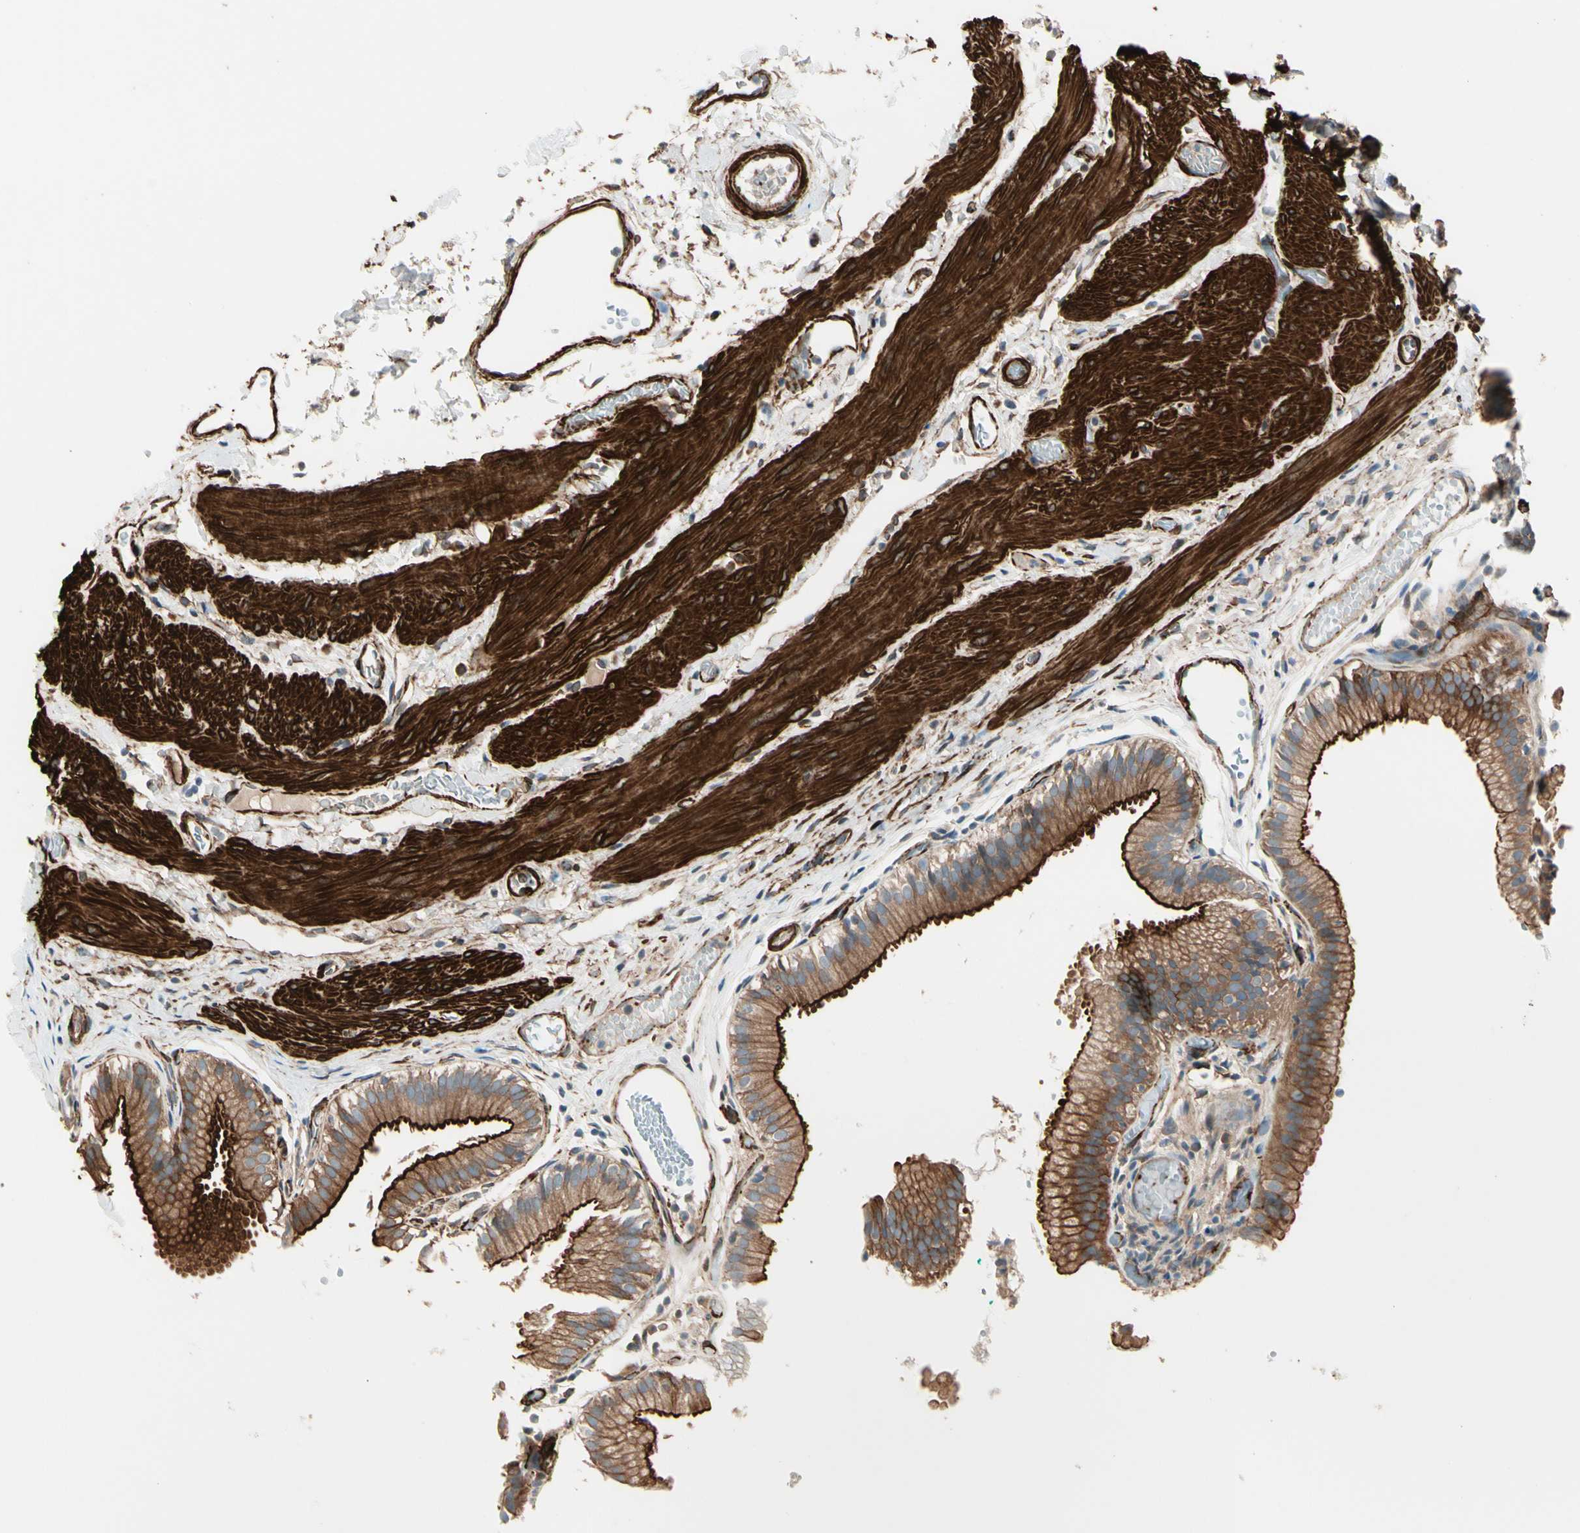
{"staining": {"intensity": "strong", "quantity": ">75%", "location": "cytoplasmic/membranous"}, "tissue": "gallbladder", "cell_type": "Glandular cells", "image_type": "normal", "snomed": [{"axis": "morphology", "description": "Normal tissue, NOS"}, {"axis": "topography", "description": "Gallbladder"}], "caption": "Normal gallbladder was stained to show a protein in brown. There is high levels of strong cytoplasmic/membranous staining in approximately >75% of glandular cells.", "gene": "CALD1", "patient": {"sex": "female", "age": 26}}